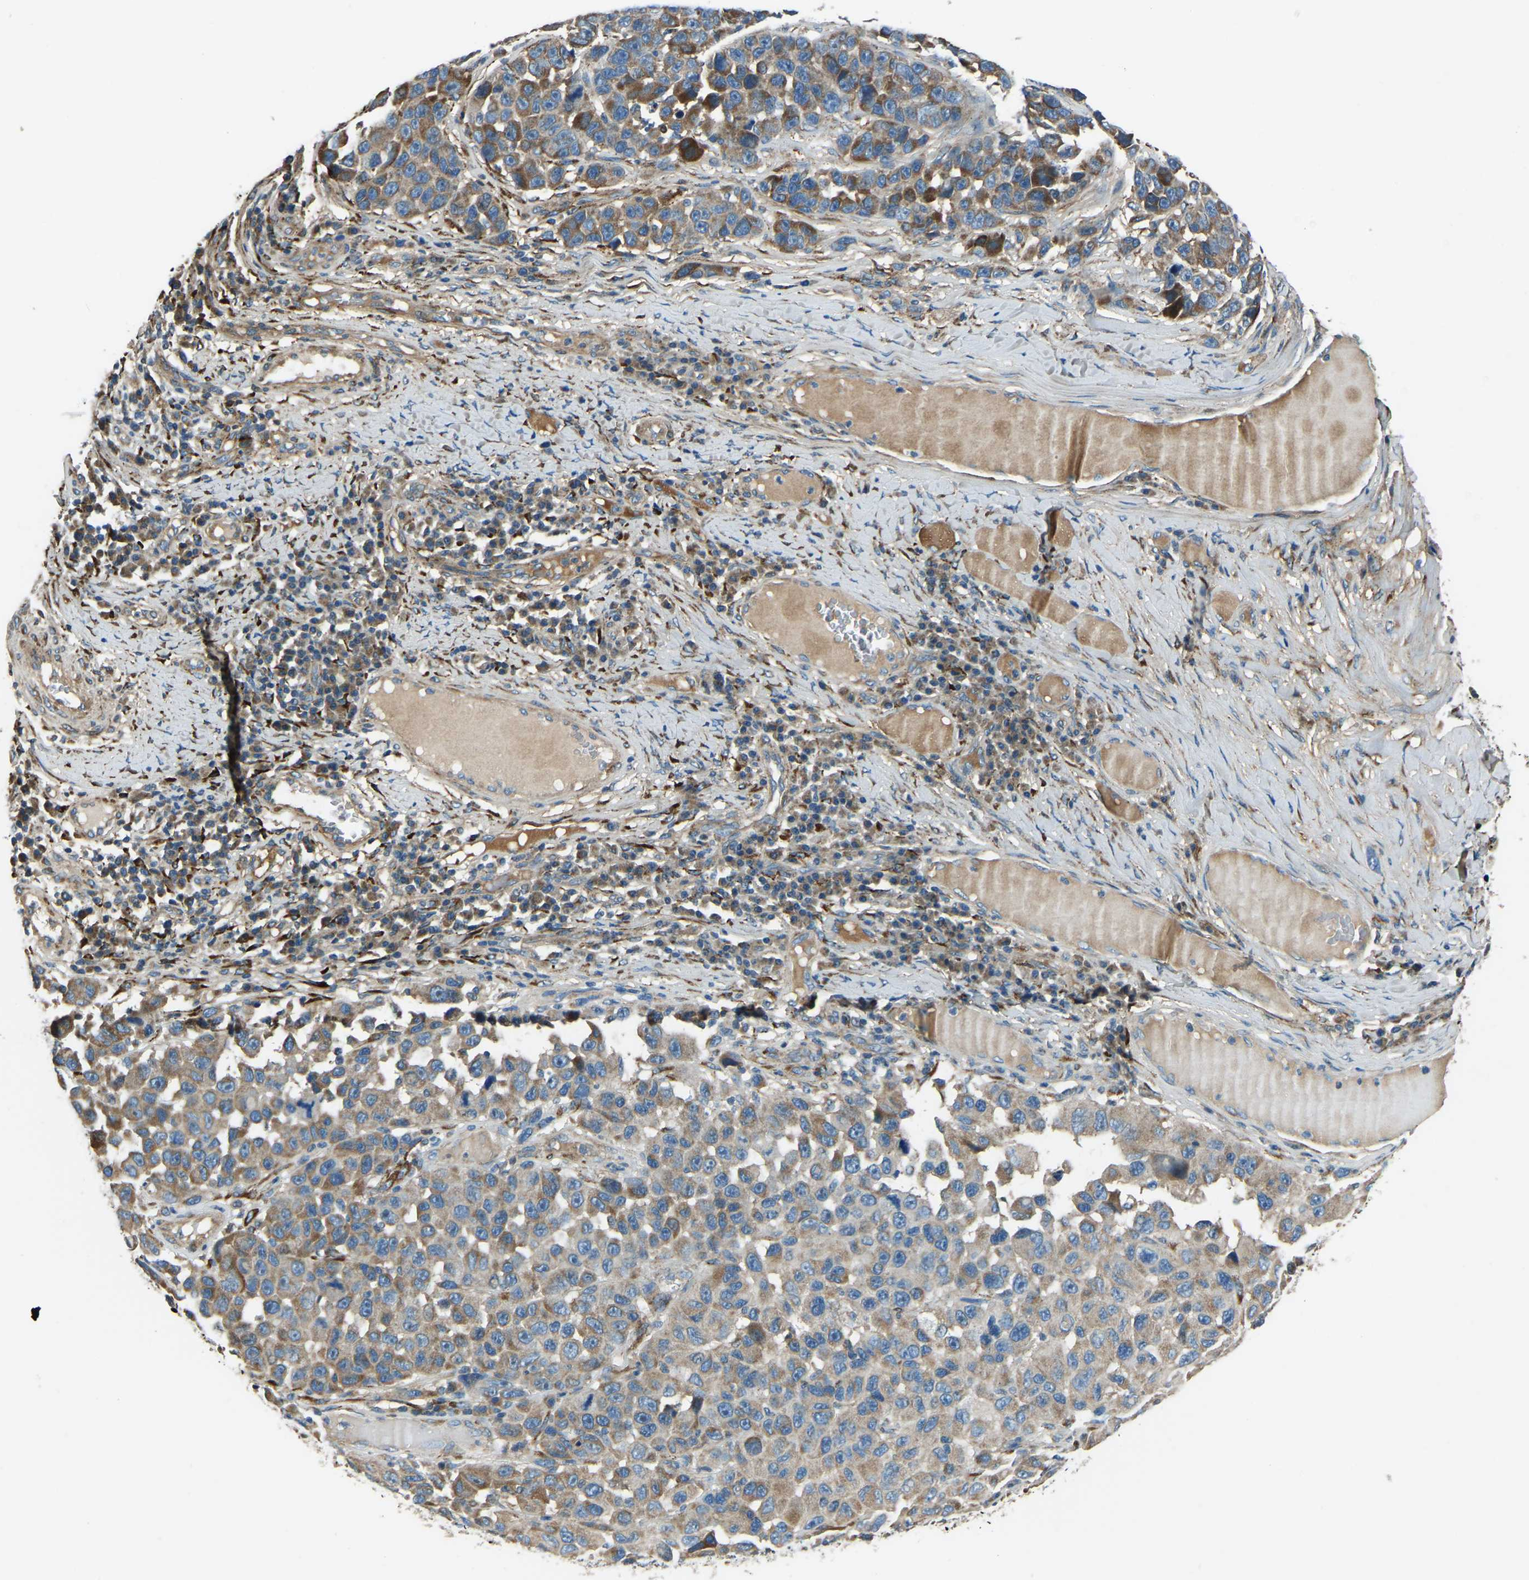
{"staining": {"intensity": "moderate", "quantity": "25%-75%", "location": "cytoplasmic/membranous"}, "tissue": "melanoma", "cell_type": "Tumor cells", "image_type": "cancer", "snomed": [{"axis": "morphology", "description": "Malignant melanoma, NOS"}, {"axis": "topography", "description": "Skin"}], "caption": "Immunohistochemistry histopathology image of neoplastic tissue: melanoma stained using IHC exhibits medium levels of moderate protein expression localized specifically in the cytoplasmic/membranous of tumor cells, appearing as a cytoplasmic/membranous brown color.", "gene": "COL3A1", "patient": {"sex": "male", "age": 53}}